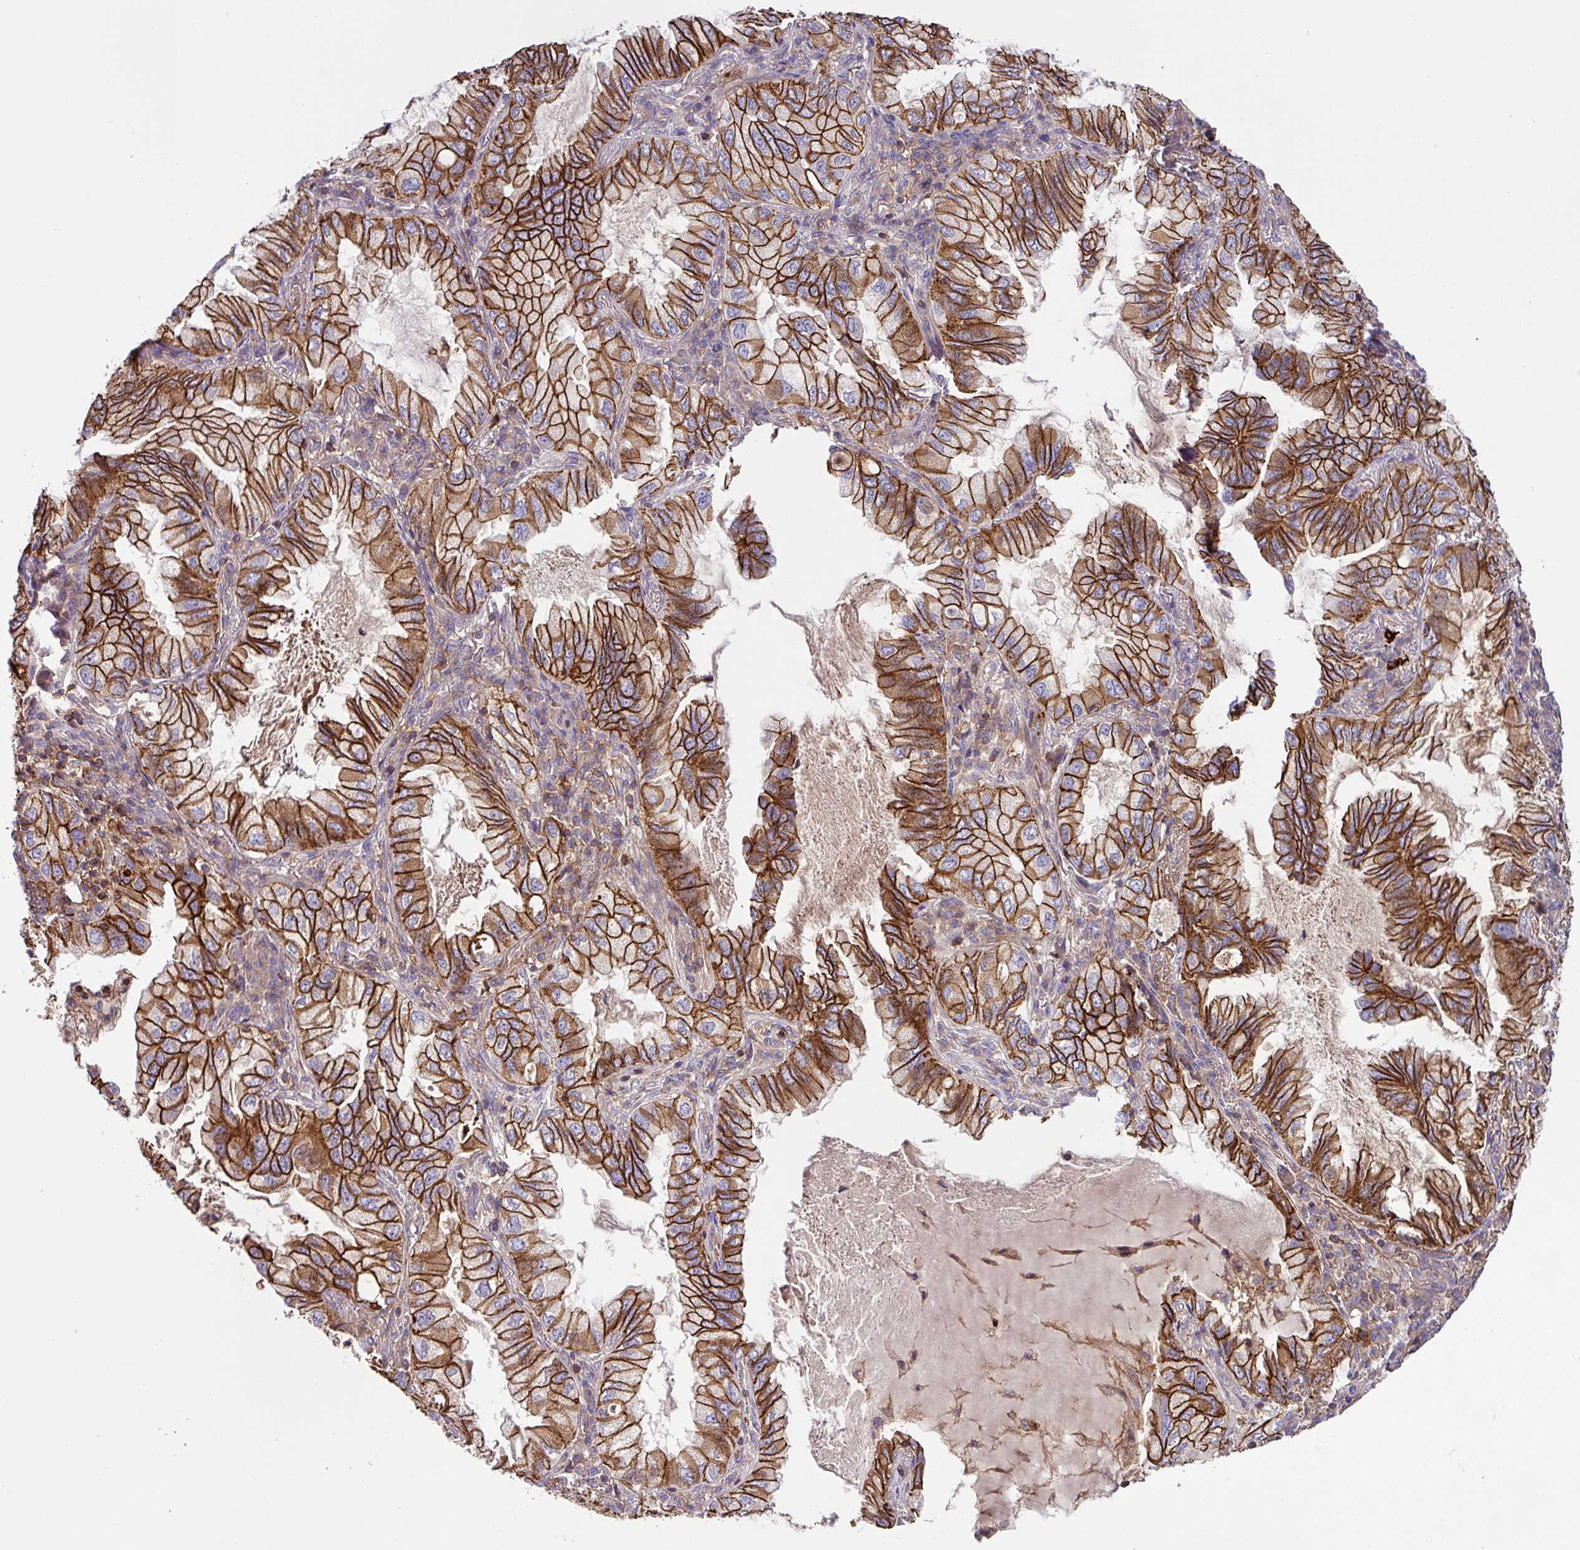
{"staining": {"intensity": "strong", "quantity": ">75%", "location": "cytoplasmic/membranous"}, "tissue": "lung cancer", "cell_type": "Tumor cells", "image_type": "cancer", "snomed": [{"axis": "morphology", "description": "Adenocarcinoma, NOS"}, {"axis": "topography", "description": "Lung"}], "caption": "There is high levels of strong cytoplasmic/membranous staining in tumor cells of lung adenocarcinoma, as demonstrated by immunohistochemical staining (brown color).", "gene": "RIC1", "patient": {"sex": "female", "age": 69}}